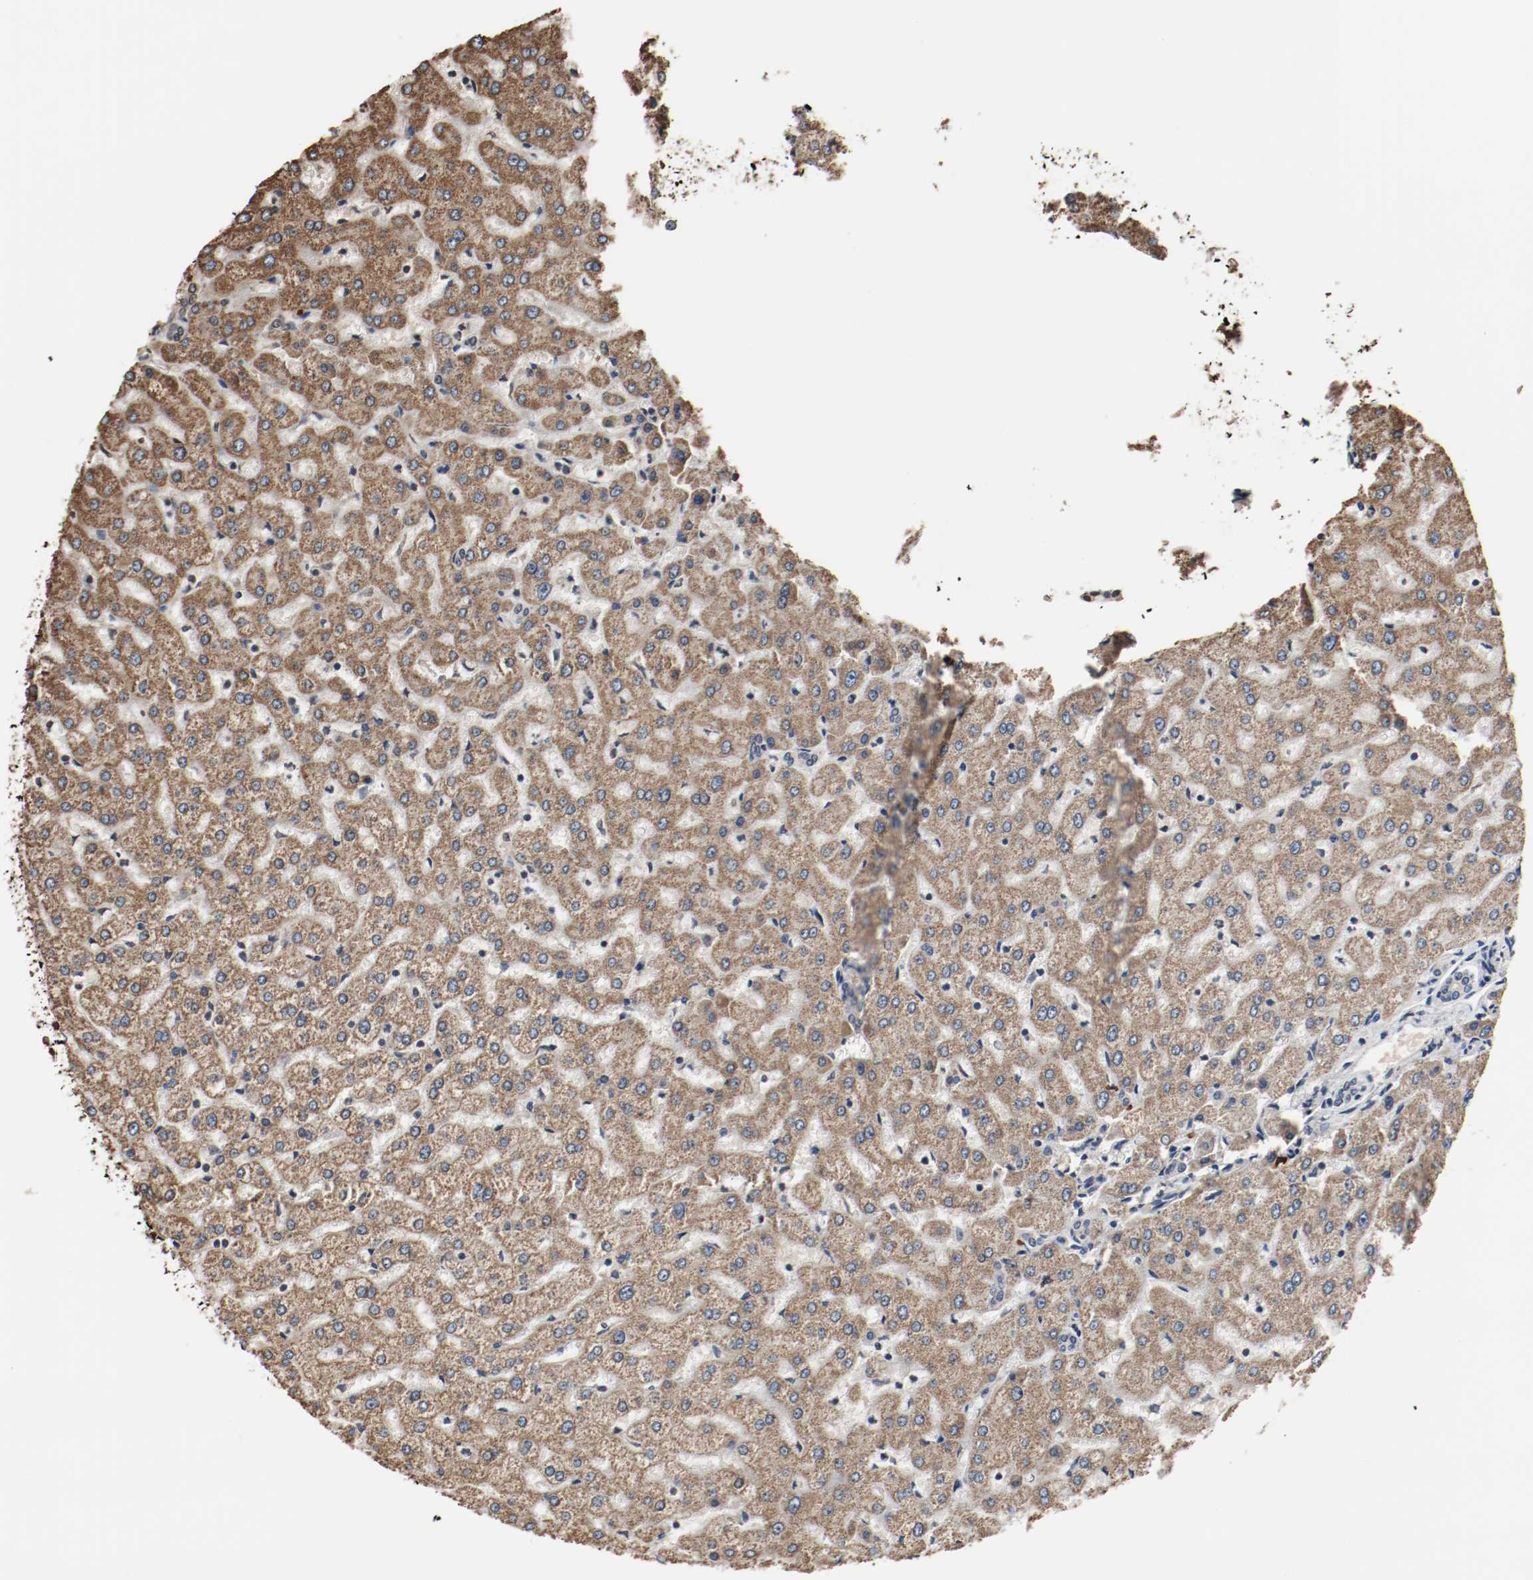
{"staining": {"intensity": "negative", "quantity": "none", "location": "none"}, "tissue": "liver", "cell_type": "Cholangiocytes", "image_type": "normal", "snomed": [{"axis": "morphology", "description": "Normal tissue, NOS"}, {"axis": "morphology", "description": "Fibrosis, NOS"}, {"axis": "topography", "description": "Liver"}], "caption": "Photomicrograph shows no protein positivity in cholangiocytes of unremarkable liver.", "gene": "RTN4", "patient": {"sex": "female", "age": 29}}